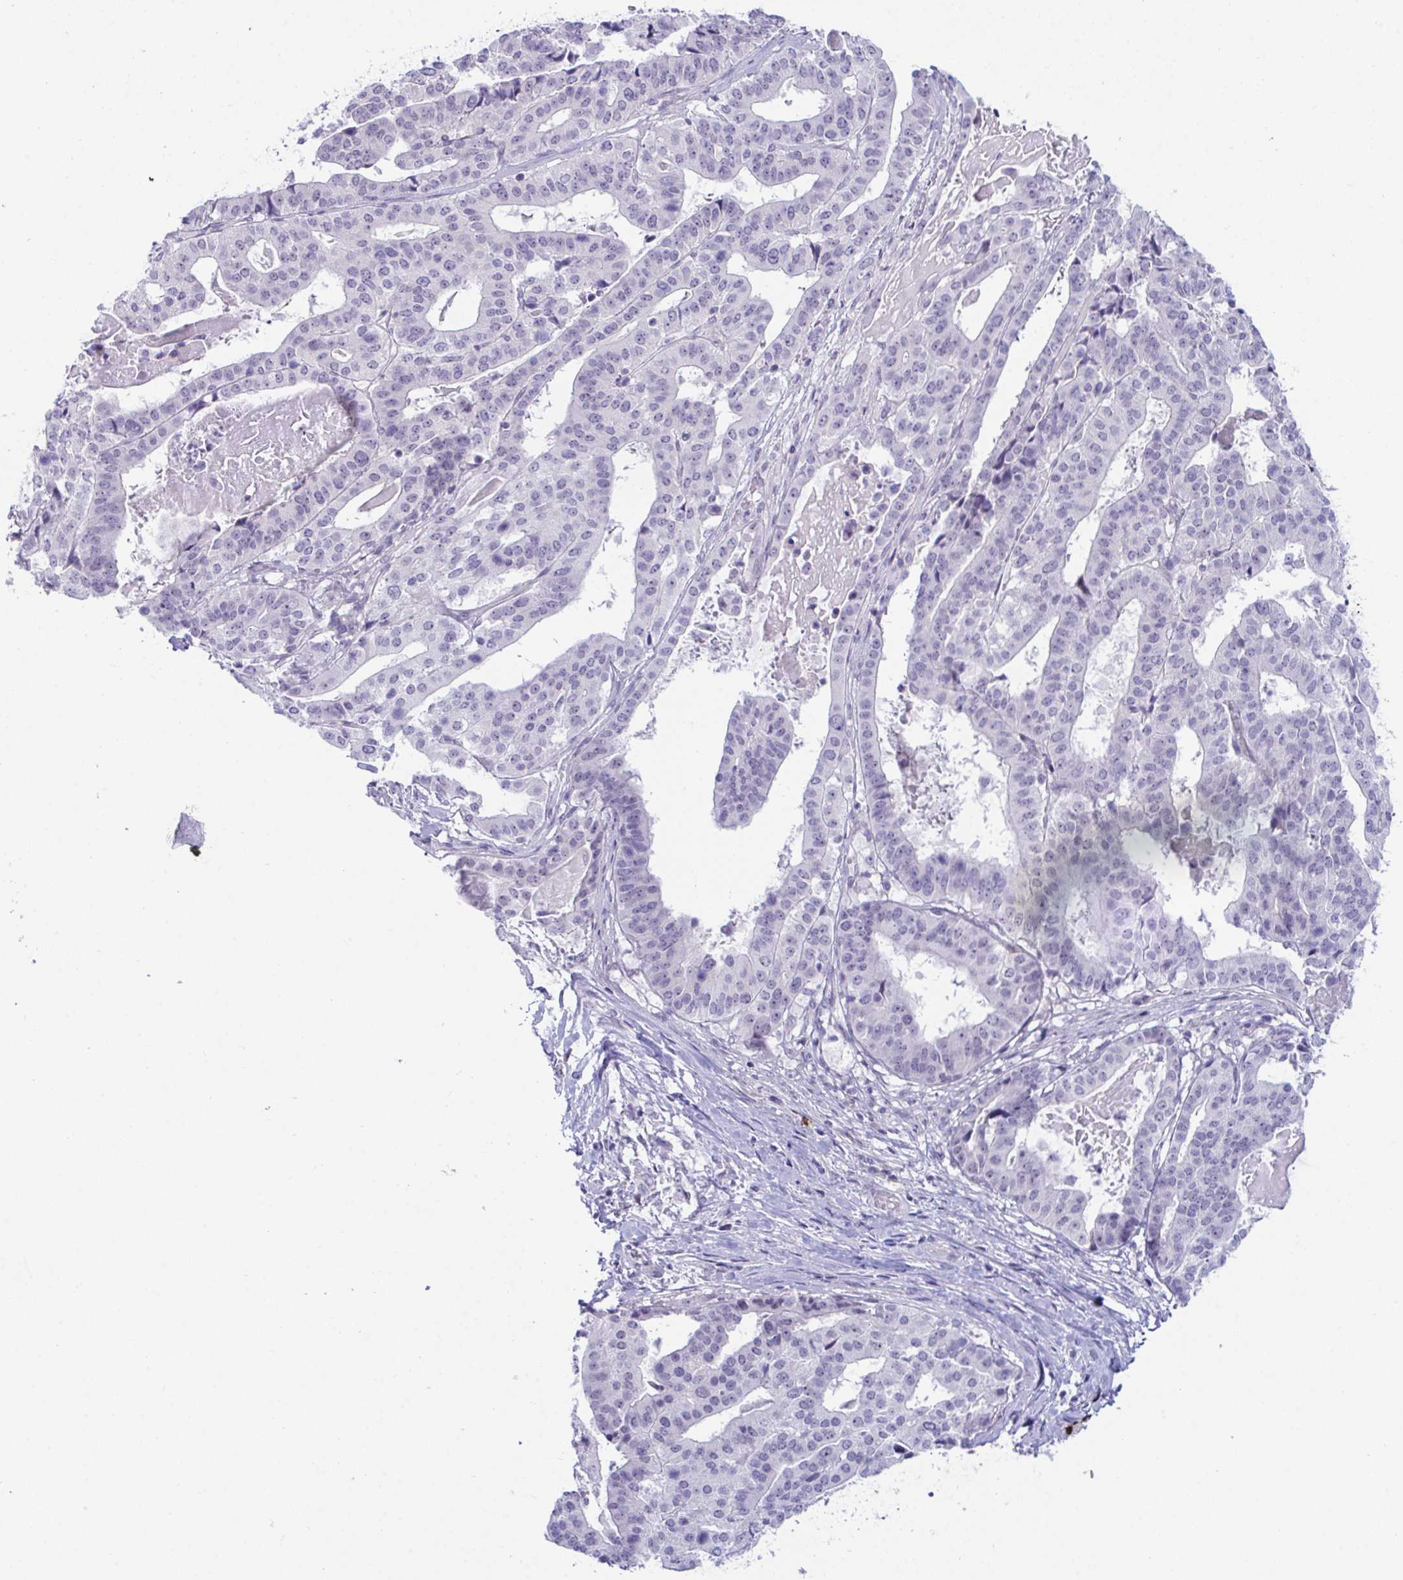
{"staining": {"intensity": "negative", "quantity": "none", "location": "none"}, "tissue": "stomach cancer", "cell_type": "Tumor cells", "image_type": "cancer", "snomed": [{"axis": "morphology", "description": "Adenocarcinoma, NOS"}, {"axis": "topography", "description": "Stomach"}], "caption": "IHC of adenocarcinoma (stomach) demonstrates no positivity in tumor cells.", "gene": "USP35", "patient": {"sex": "male", "age": 48}}